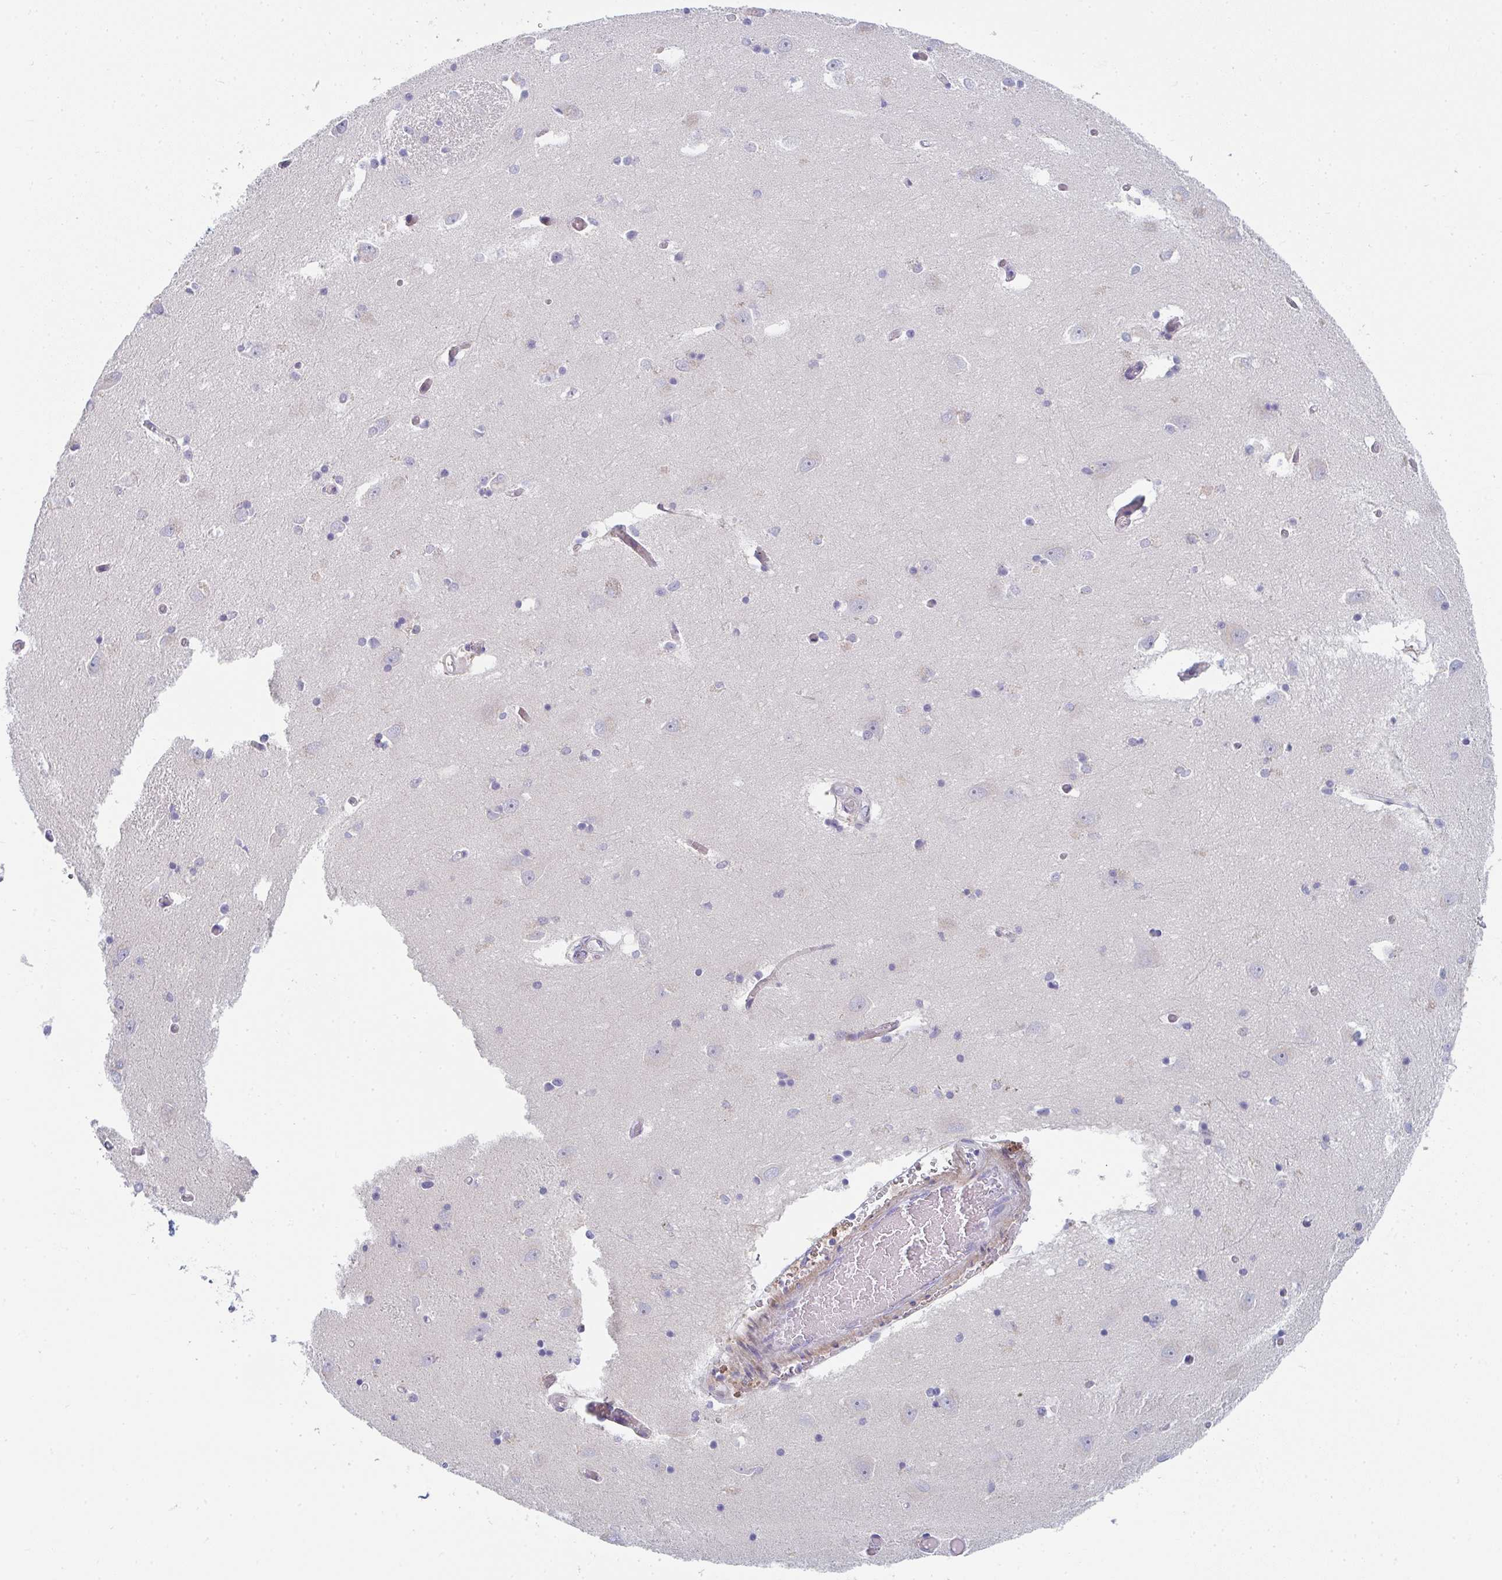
{"staining": {"intensity": "negative", "quantity": "none", "location": "none"}, "tissue": "caudate", "cell_type": "Glial cells", "image_type": "normal", "snomed": [{"axis": "morphology", "description": "Normal tissue, NOS"}, {"axis": "topography", "description": "Lateral ventricle wall"}, {"axis": "topography", "description": "Hippocampus"}], "caption": "The photomicrograph reveals no staining of glial cells in unremarkable caudate. (DAB immunohistochemistry (IHC), high magnification).", "gene": "KLHL33", "patient": {"sex": "female", "age": 63}}